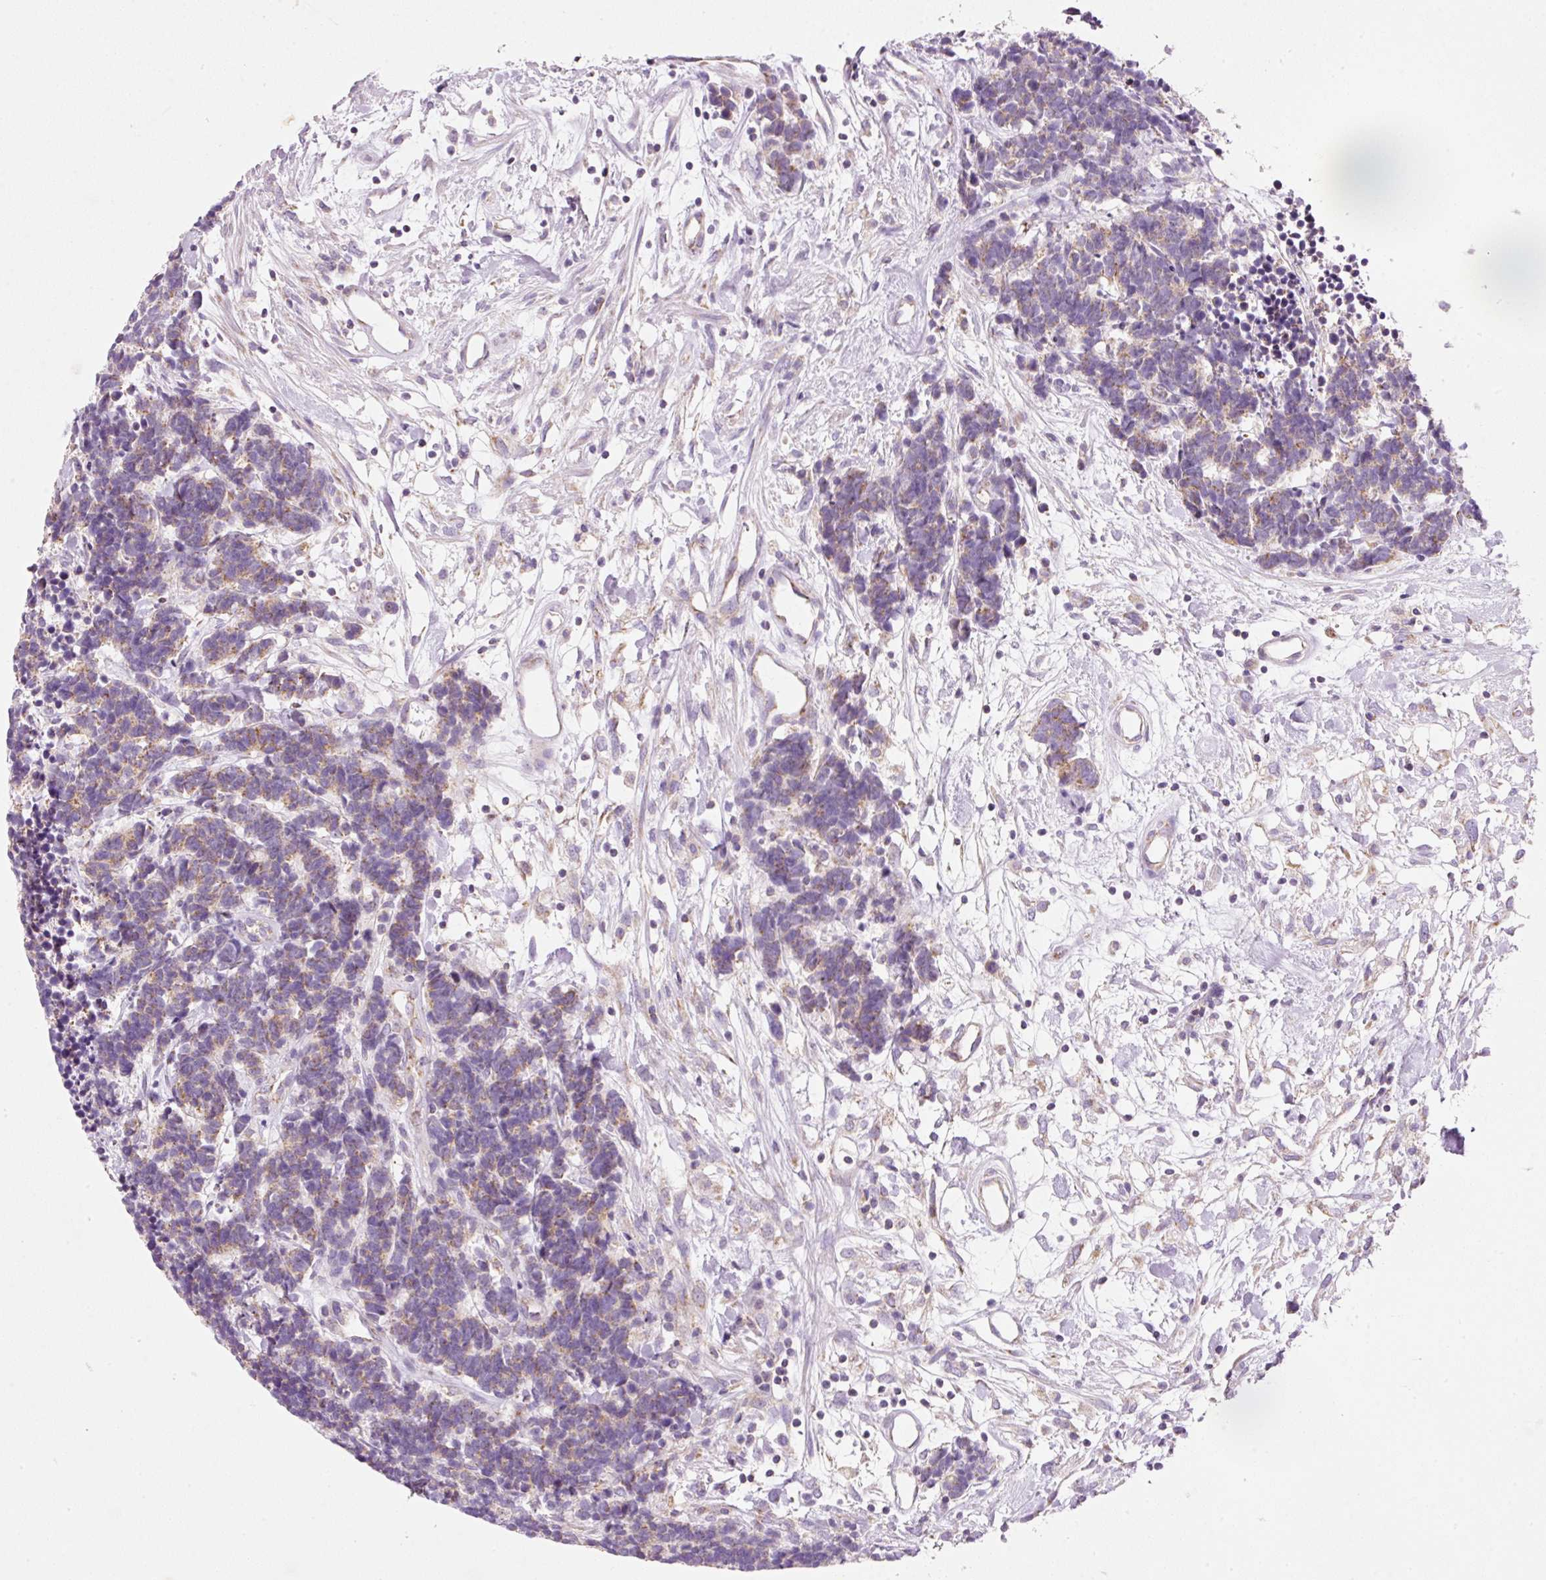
{"staining": {"intensity": "weak", "quantity": "25%-75%", "location": "cytoplasmic/membranous"}, "tissue": "carcinoid", "cell_type": "Tumor cells", "image_type": "cancer", "snomed": [{"axis": "morphology", "description": "Carcinoma, NOS"}, {"axis": "morphology", "description": "Carcinoid, malignant, NOS"}, {"axis": "topography", "description": "Urinary bladder"}], "caption": "Protein expression analysis of carcinoid (malignant) displays weak cytoplasmic/membranous expression in approximately 25%-75% of tumor cells.", "gene": "NDUFA1", "patient": {"sex": "male", "age": 57}}